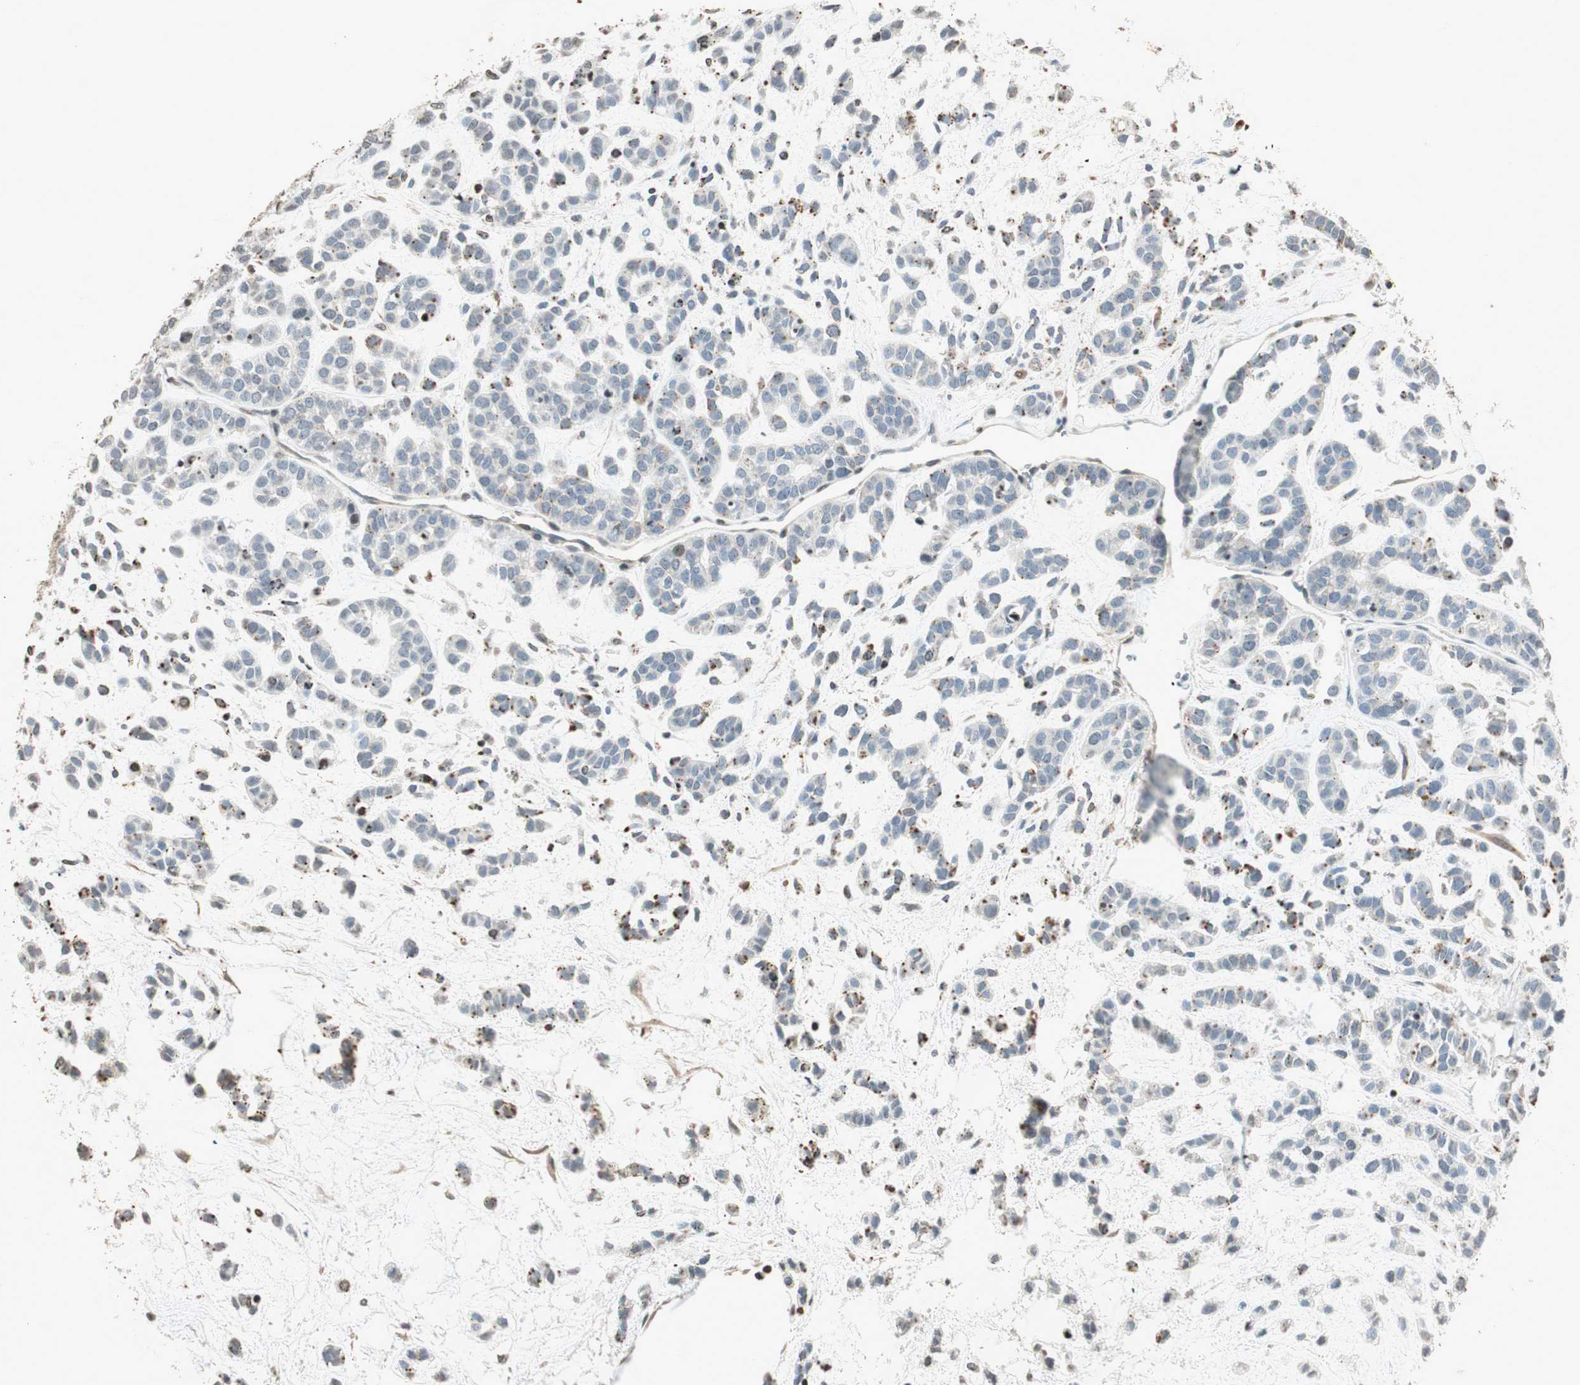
{"staining": {"intensity": "negative", "quantity": "none", "location": "none"}, "tissue": "head and neck cancer", "cell_type": "Tumor cells", "image_type": "cancer", "snomed": [{"axis": "morphology", "description": "Adenocarcinoma, NOS"}, {"axis": "morphology", "description": "Adenoma, NOS"}, {"axis": "topography", "description": "Head-Neck"}], "caption": "High power microscopy histopathology image of an IHC micrograph of adenocarcinoma (head and neck), revealing no significant staining in tumor cells.", "gene": "PRKG1", "patient": {"sex": "female", "age": 55}}